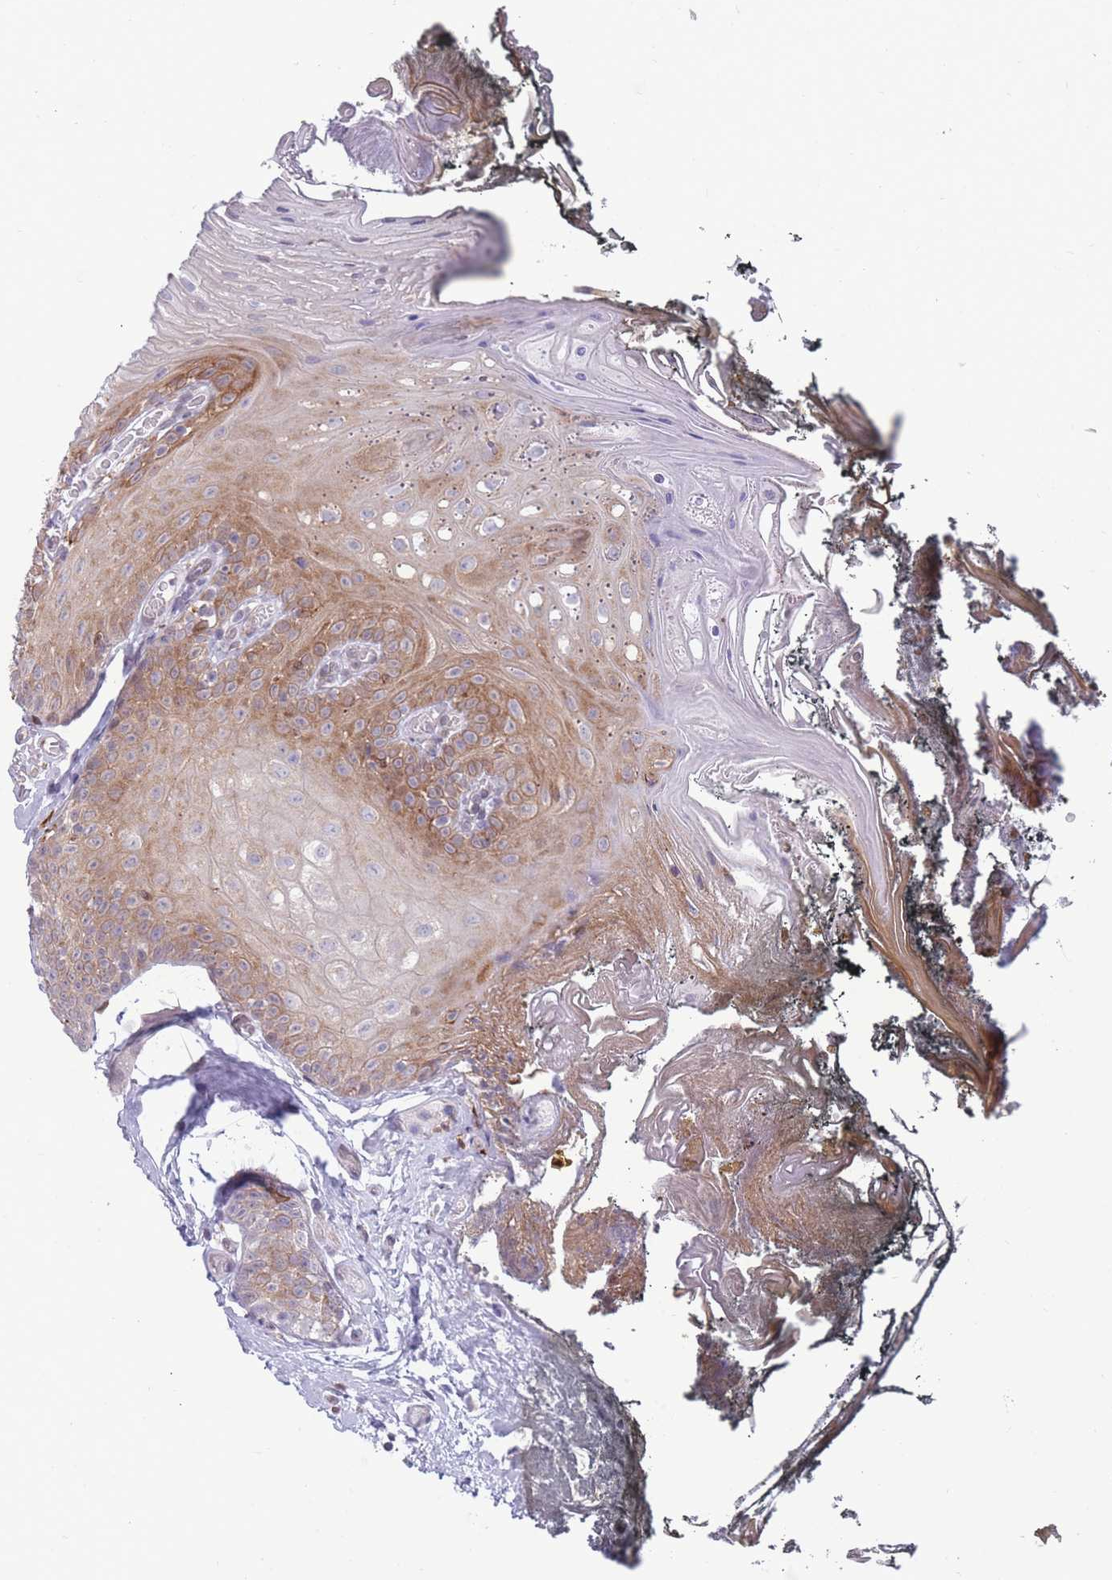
{"staining": {"intensity": "moderate", "quantity": "25%-75%", "location": "cytoplasmic/membranous"}, "tissue": "oral mucosa", "cell_type": "Squamous epithelial cells", "image_type": "normal", "snomed": [{"axis": "morphology", "description": "Normal tissue, NOS"}, {"axis": "morphology", "description": "Squamous cell carcinoma, NOS"}, {"axis": "topography", "description": "Oral tissue"}, {"axis": "topography", "description": "Head-Neck"}], "caption": "The micrograph exhibits staining of normal oral mucosa, revealing moderate cytoplasmic/membranous protein staining (brown color) within squamous epithelial cells. (IHC, brightfield microscopy, high magnification).", "gene": "TMEM121", "patient": {"sex": "female", "age": 81}}